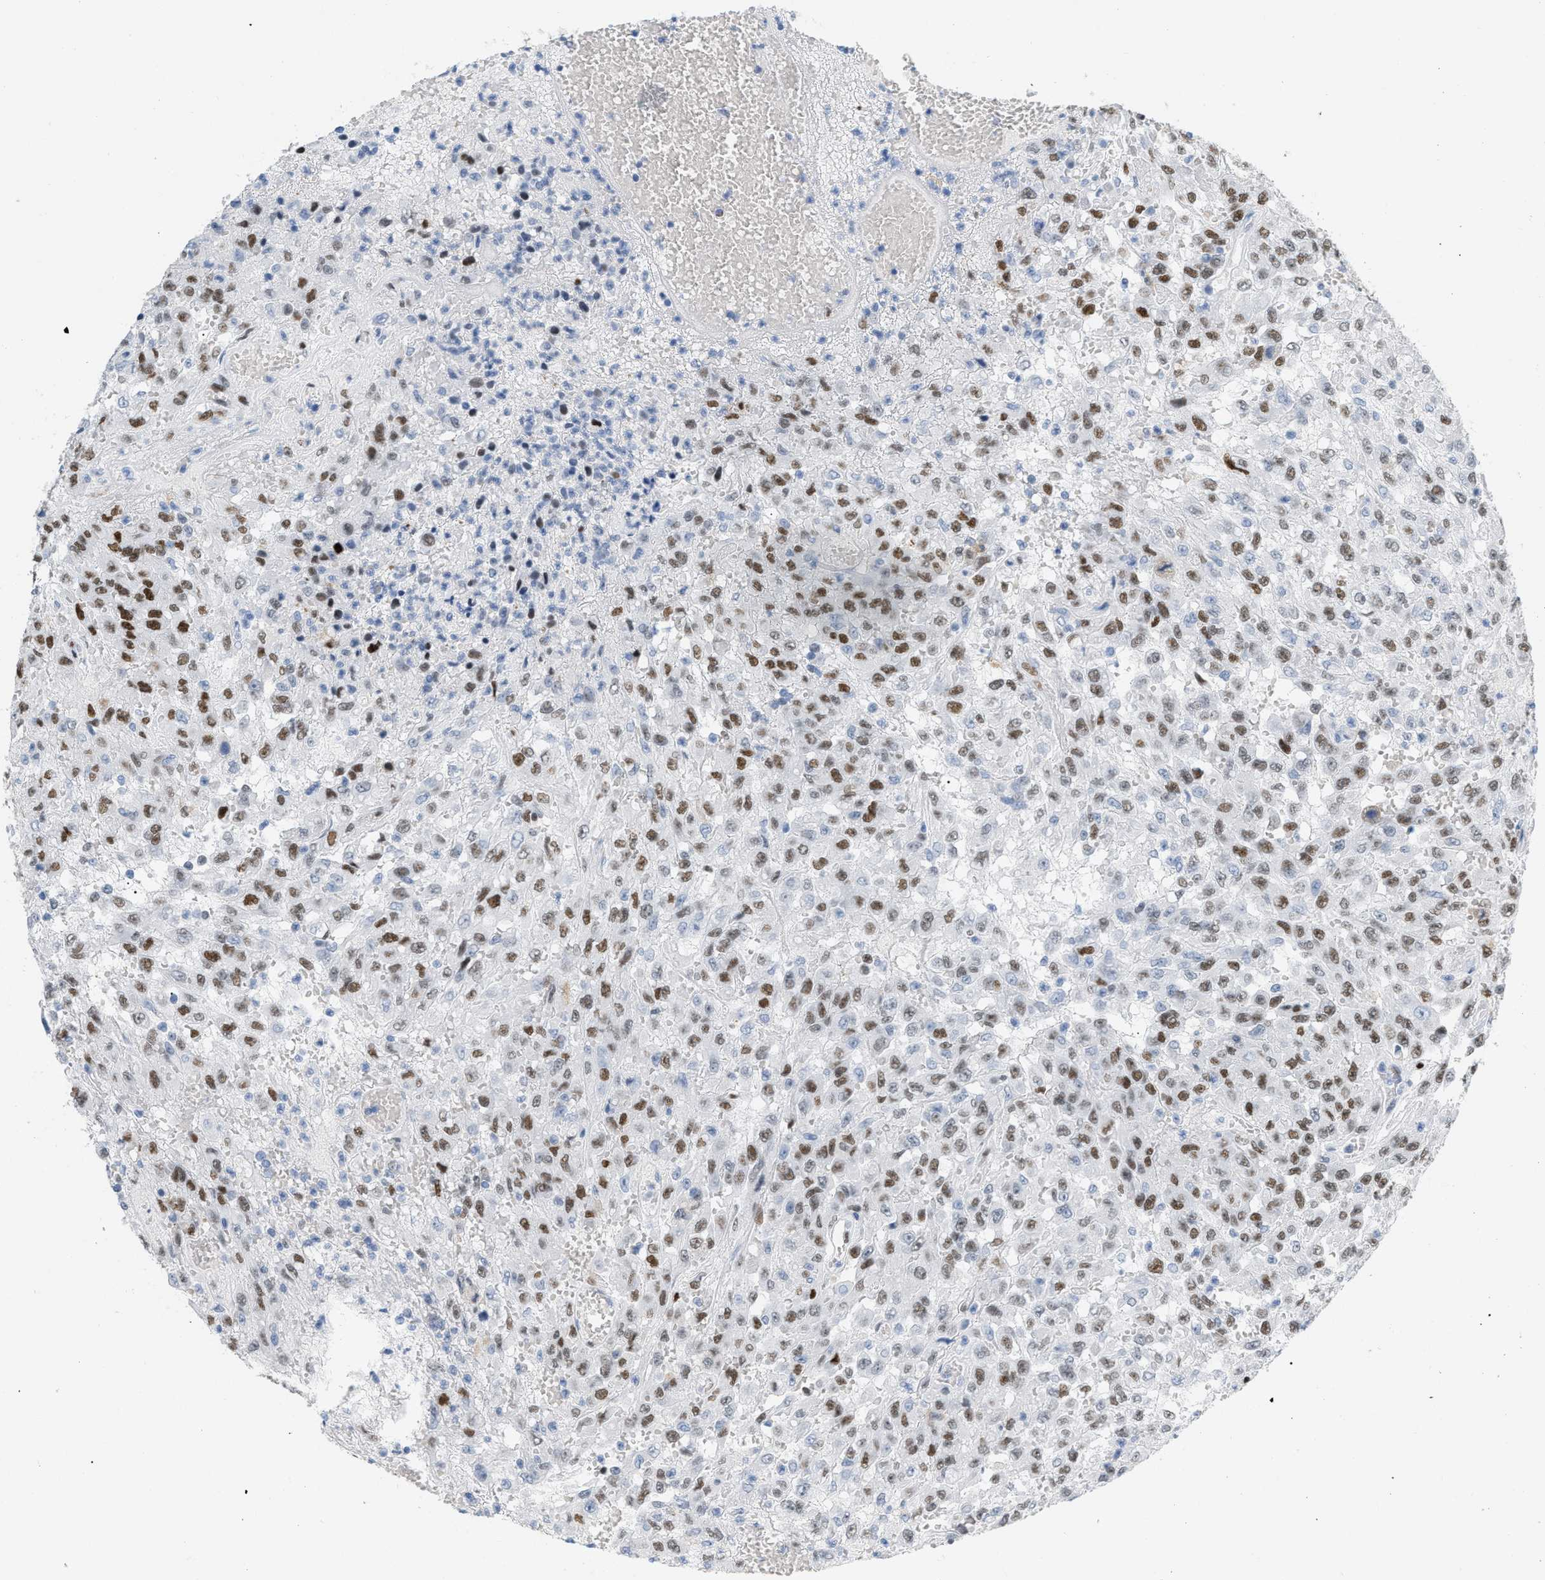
{"staining": {"intensity": "strong", "quantity": ">75%", "location": "nuclear"}, "tissue": "urothelial cancer", "cell_type": "Tumor cells", "image_type": "cancer", "snomed": [{"axis": "morphology", "description": "Urothelial carcinoma, High grade"}, {"axis": "topography", "description": "Urinary bladder"}], "caption": "Urothelial cancer stained with IHC displays strong nuclear staining in about >75% of tumor cells. (Brightfield microscopy of DAB IHC at high magnification).", "gene": "MCM7", "patient": {"sex": "male", "age": 46}}